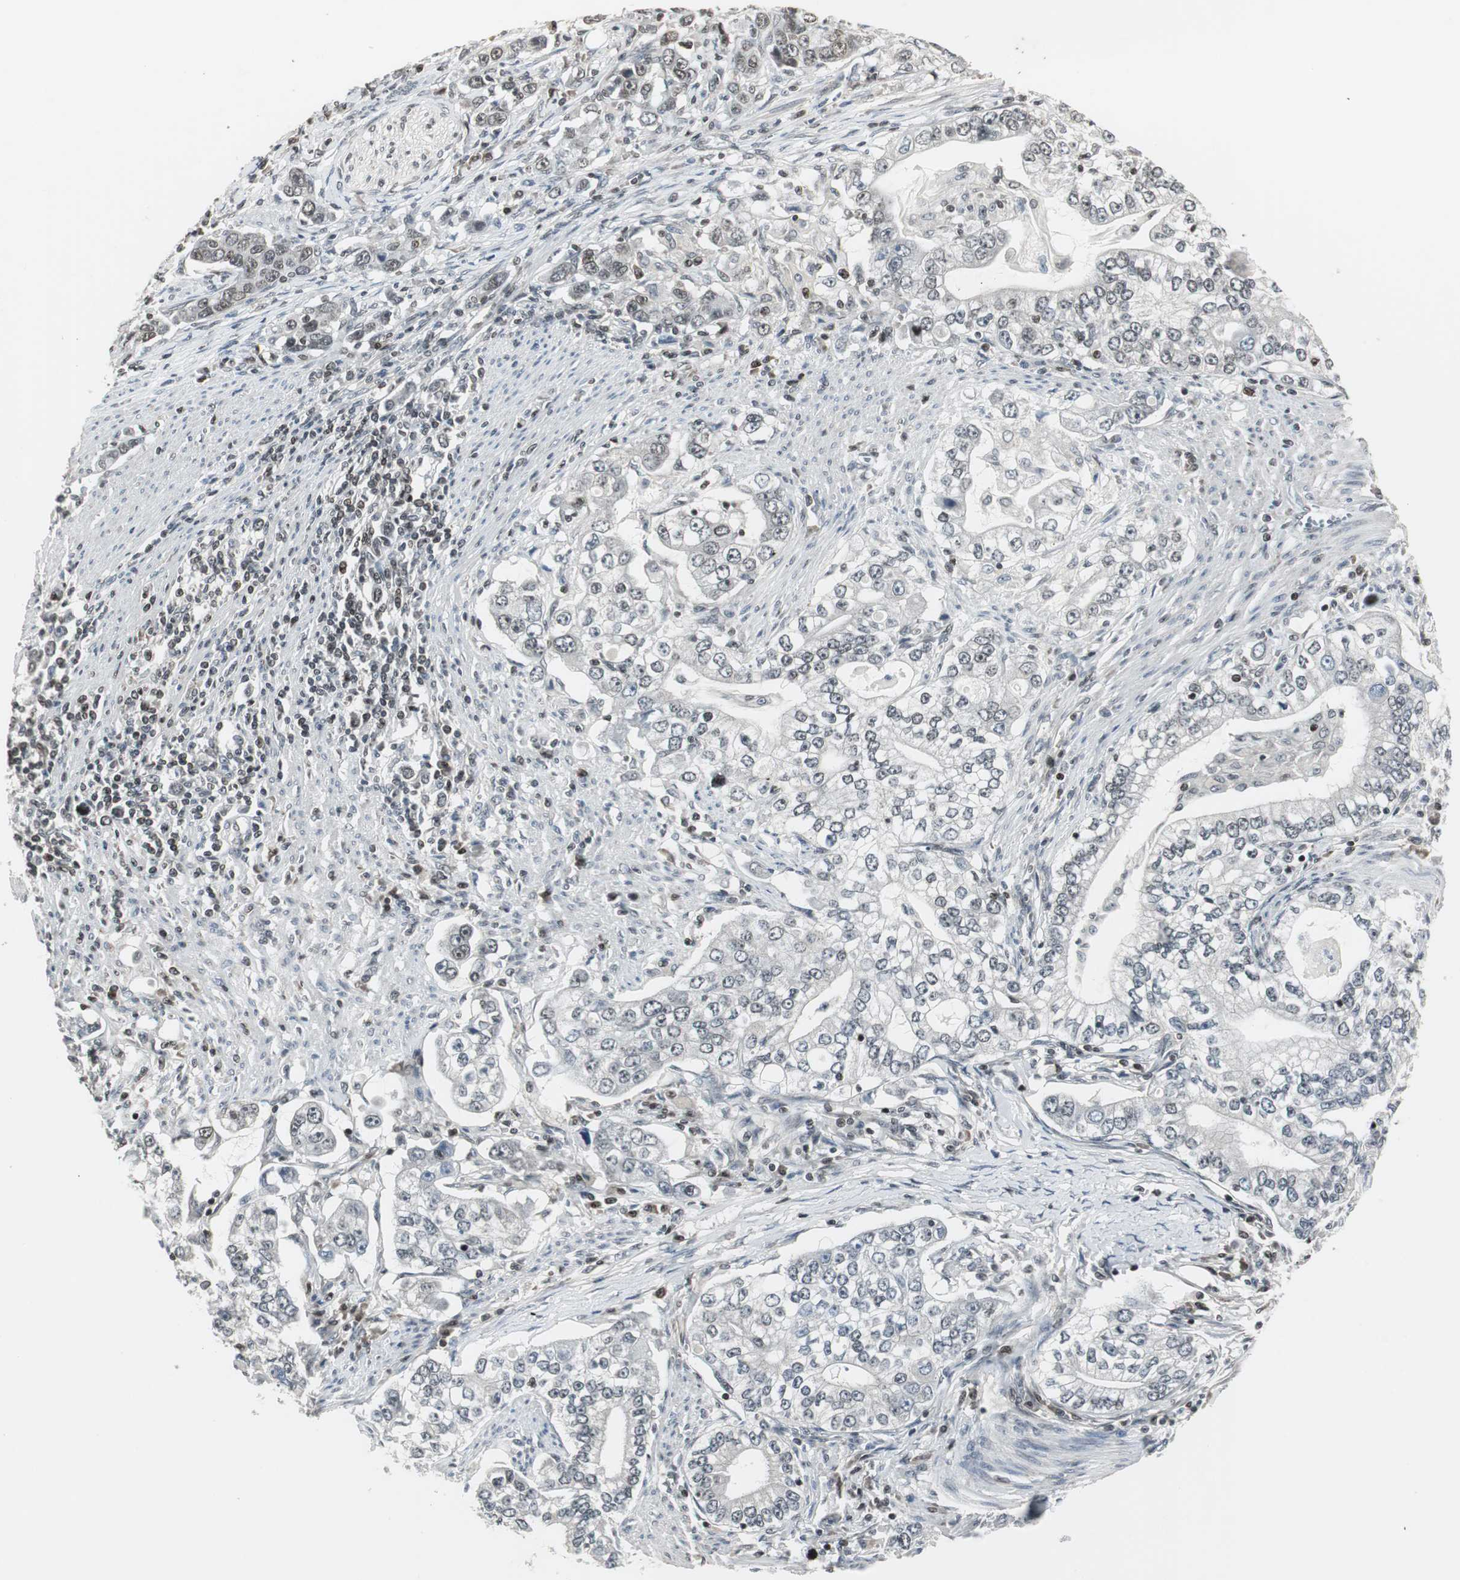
{"staining": {"intensity": "weak", "quantity": "<25%", "location": "nuclear"}, "tissue": "stomach cancer", "cell_type": "Tumor cells", "image_type": "cancer", "snomed": [{"axis": "morphology", "description": "Adenocarcinoma, NOS"}, {"axis": "topography", "description": "Stomach, lower"}], "caption": "A high-resolution photomicrograph shows immunohistochemistry (IHC) staining of adenocarcinoma (stomach), which displays no significant staining in tumor cells.", "gene": "MPG", "patient": {"sex": "female", "age": 72}}